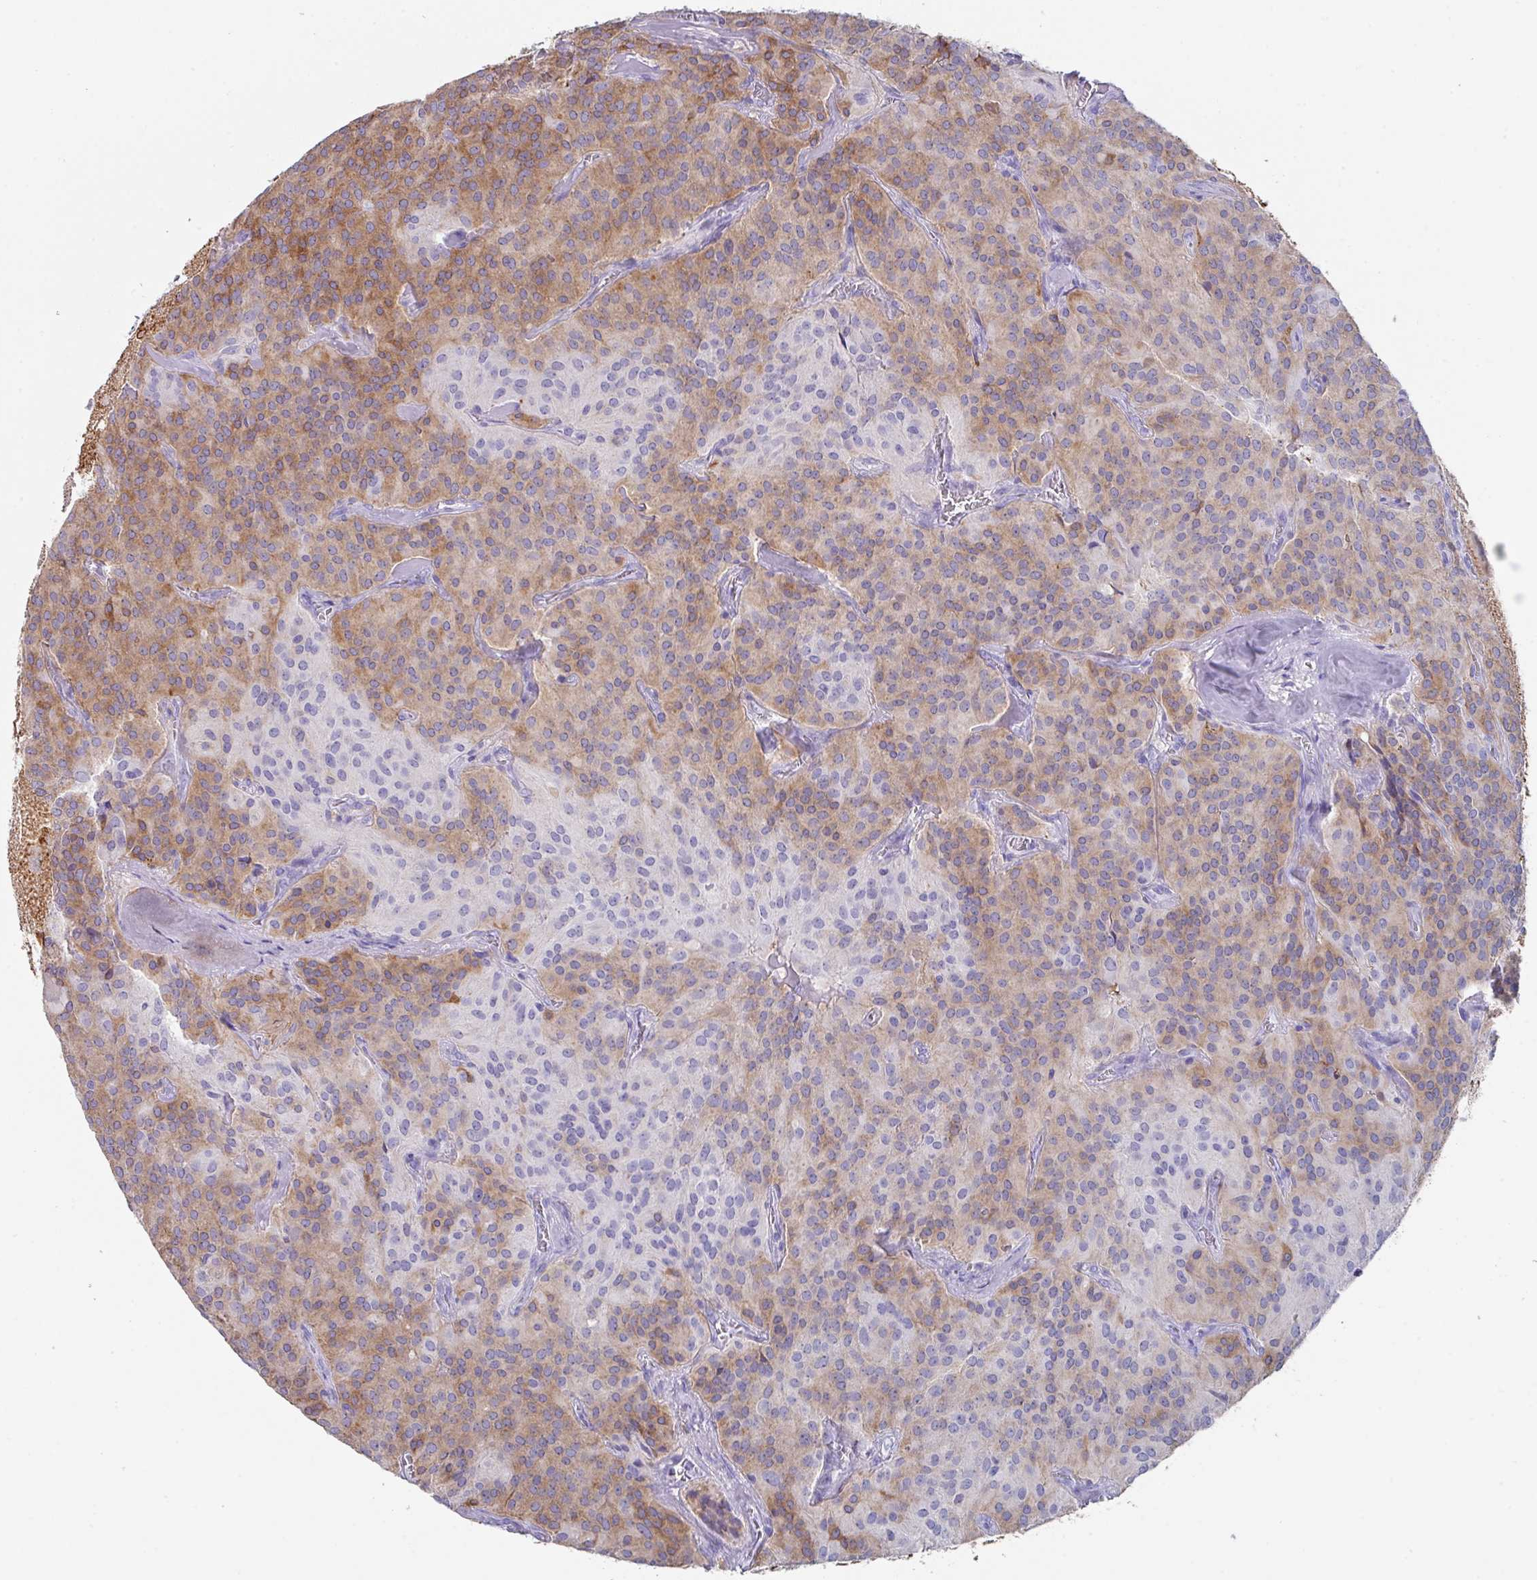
{"staining": {"intensity": "moderate", "quantity": "<25%", "location": "cytoplasmic/membranous"}, "tissue": "glioma", "cell_type": "Tumor cells", "image_type": "cancer", "snomed": [{"axis": "morphology", "description": "Glioma, malignant, Low grade"}, {"axis": "topography", "description": "Brain"}], "caption": "Tumor cells demonstrate low levels of moderate cytoplasmic/membranous staining in about <25% of cells in human glioma.", "gene": "PEX10", "patient": {"sex": "male", "age": 42}}